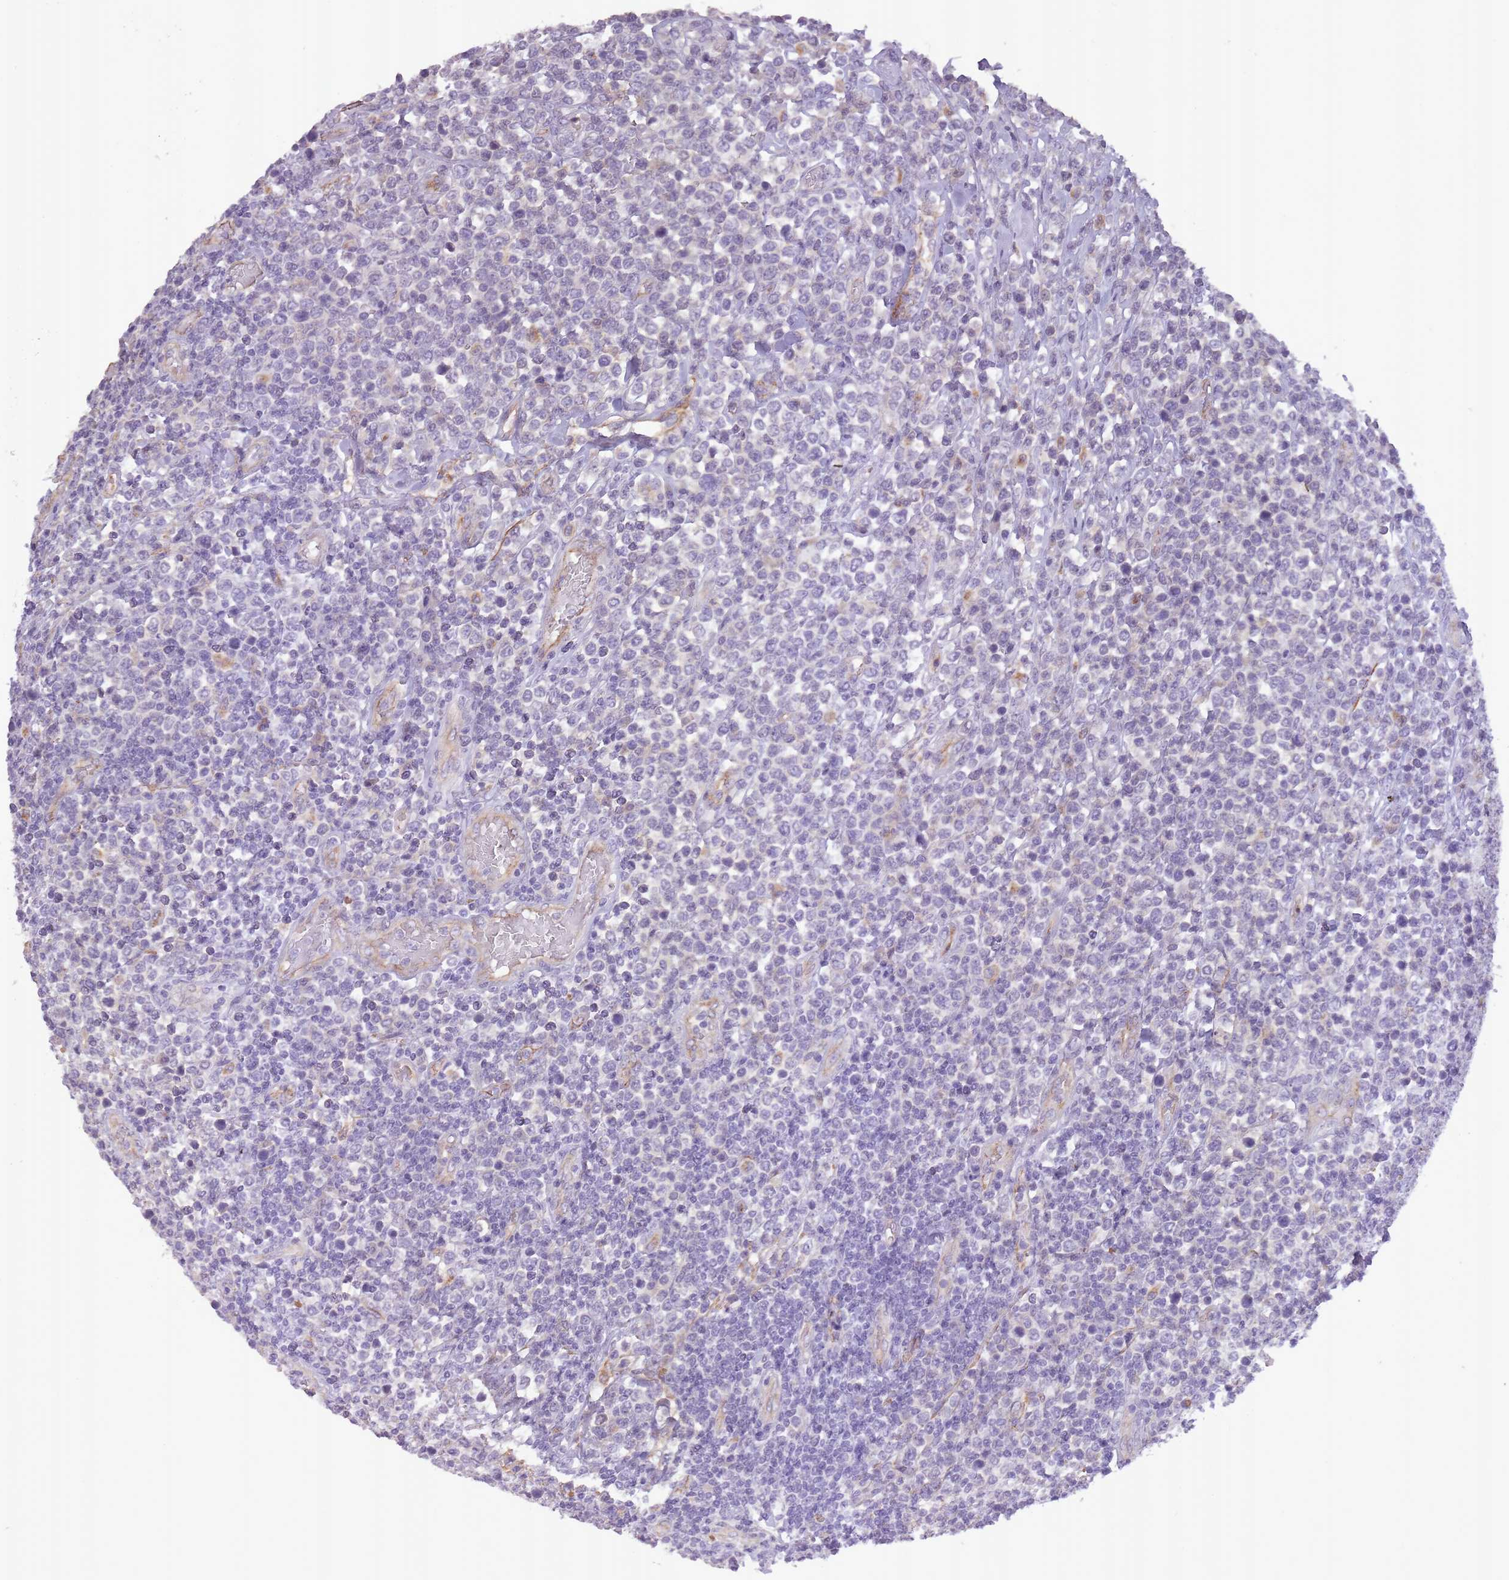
{"staining": {"intensity": "negative", "quantity": "none", "location": "none"}, "tissue": "lymphoma", "cell_type": "Tumor cells", "image_type": "cancer", "snomed": [{"axis": "morphology", "description": "Malignant lymphoma, non-Hodgkin's type, High grade"}, {"axis": "topography", "description": "Soft tissue"}], "caption": "A high-resolution image shows IHC staining of high-grade malignant lymphoma, non-Hodgkin's type, which exhibits no significant staining in tumor cells.", "gene": "SLC8A2", "patient": {"sex": "female", "age": 56}}